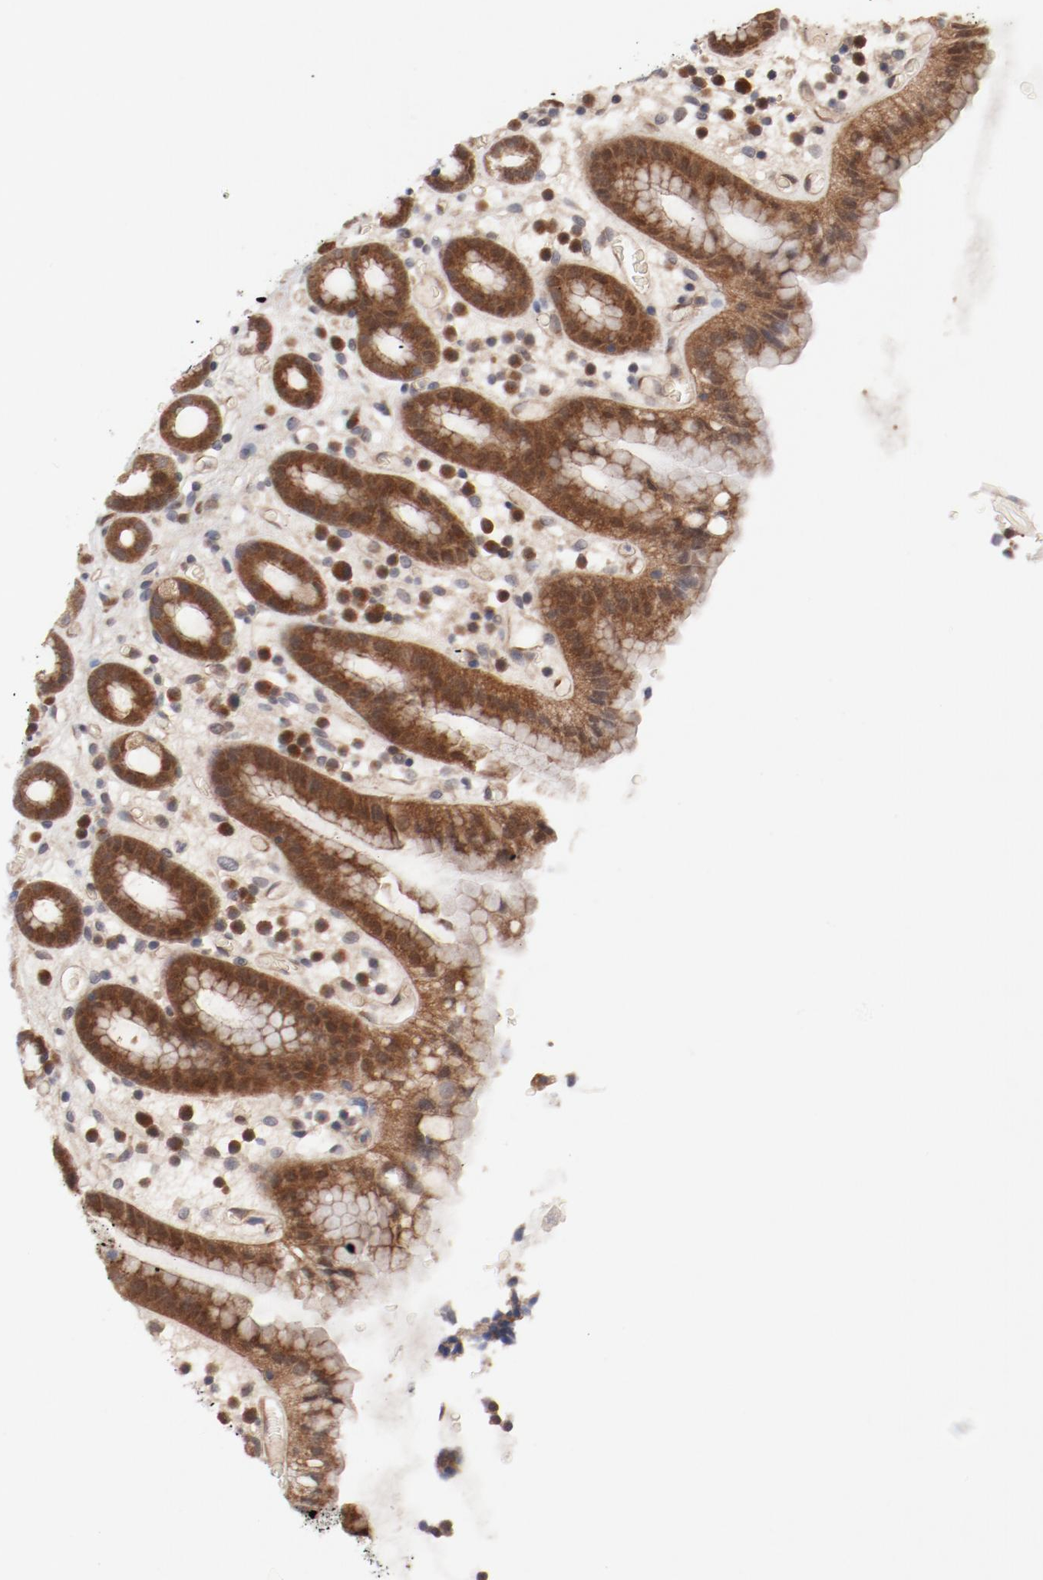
{"staining": {"intensity": "moderate", "quantity": "25%-75%", "location": "cytoplasmic/membranous"}, "tissue": "stomach", "cell_type": "Glandular cells", "image_type": "normal", "snomed": [{"axis": "morphology", "description": "Normal tissue, NOS"}, {"axis": "topography", "description": "Stomach, upper"}], "caption": "Human stomach stained with a brown dye shows moderate cytoplasmic/membranous positive expression in approximately 25%-75% of glandular cells.", "gene": "PITPNM2", "patient": {"sex": "male", "age": 68}}